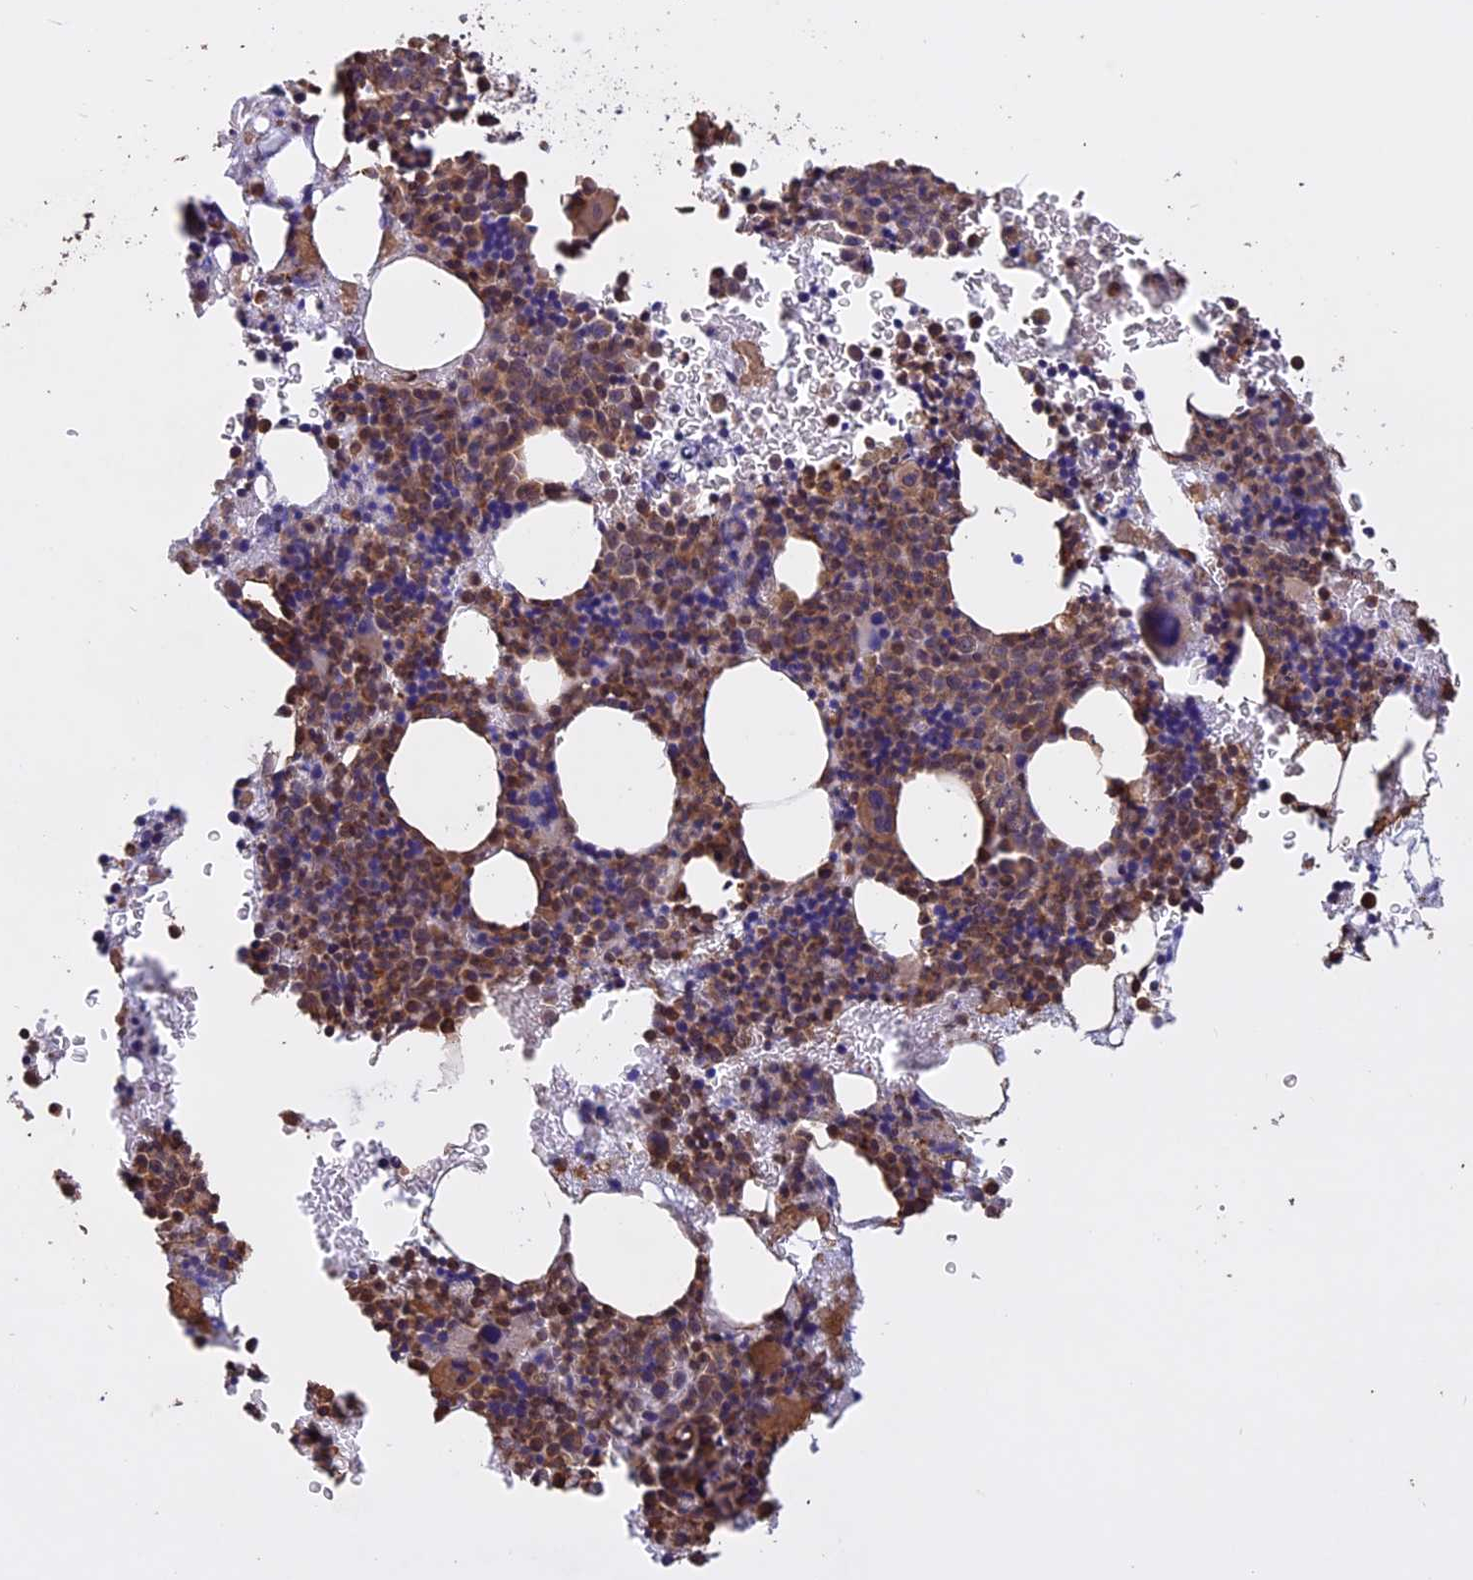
{"staining": {"intensity": "moderate", "quantity": "25%-75%", "location": "cytoplasmic/membranous"}, "tissue": "bone marrow", "cell_type": "Hematopoietic cells", "image_type": "normal", "snomed": [{"axis": "morphology", "description": "Normal tissue, NOS"}, {"axis": "topography", "description": "Bone marrow"}], "caption": "DAB (3,3'-diaminobenzidine) immunohistochemical staining of normal bone marrow displays moderate cytoplasmic/membranous protein expression in about 25%-75% of hematopoietic cells.", "gene": "CCDC148", "patient": {"sex": "female", "age": 41}}